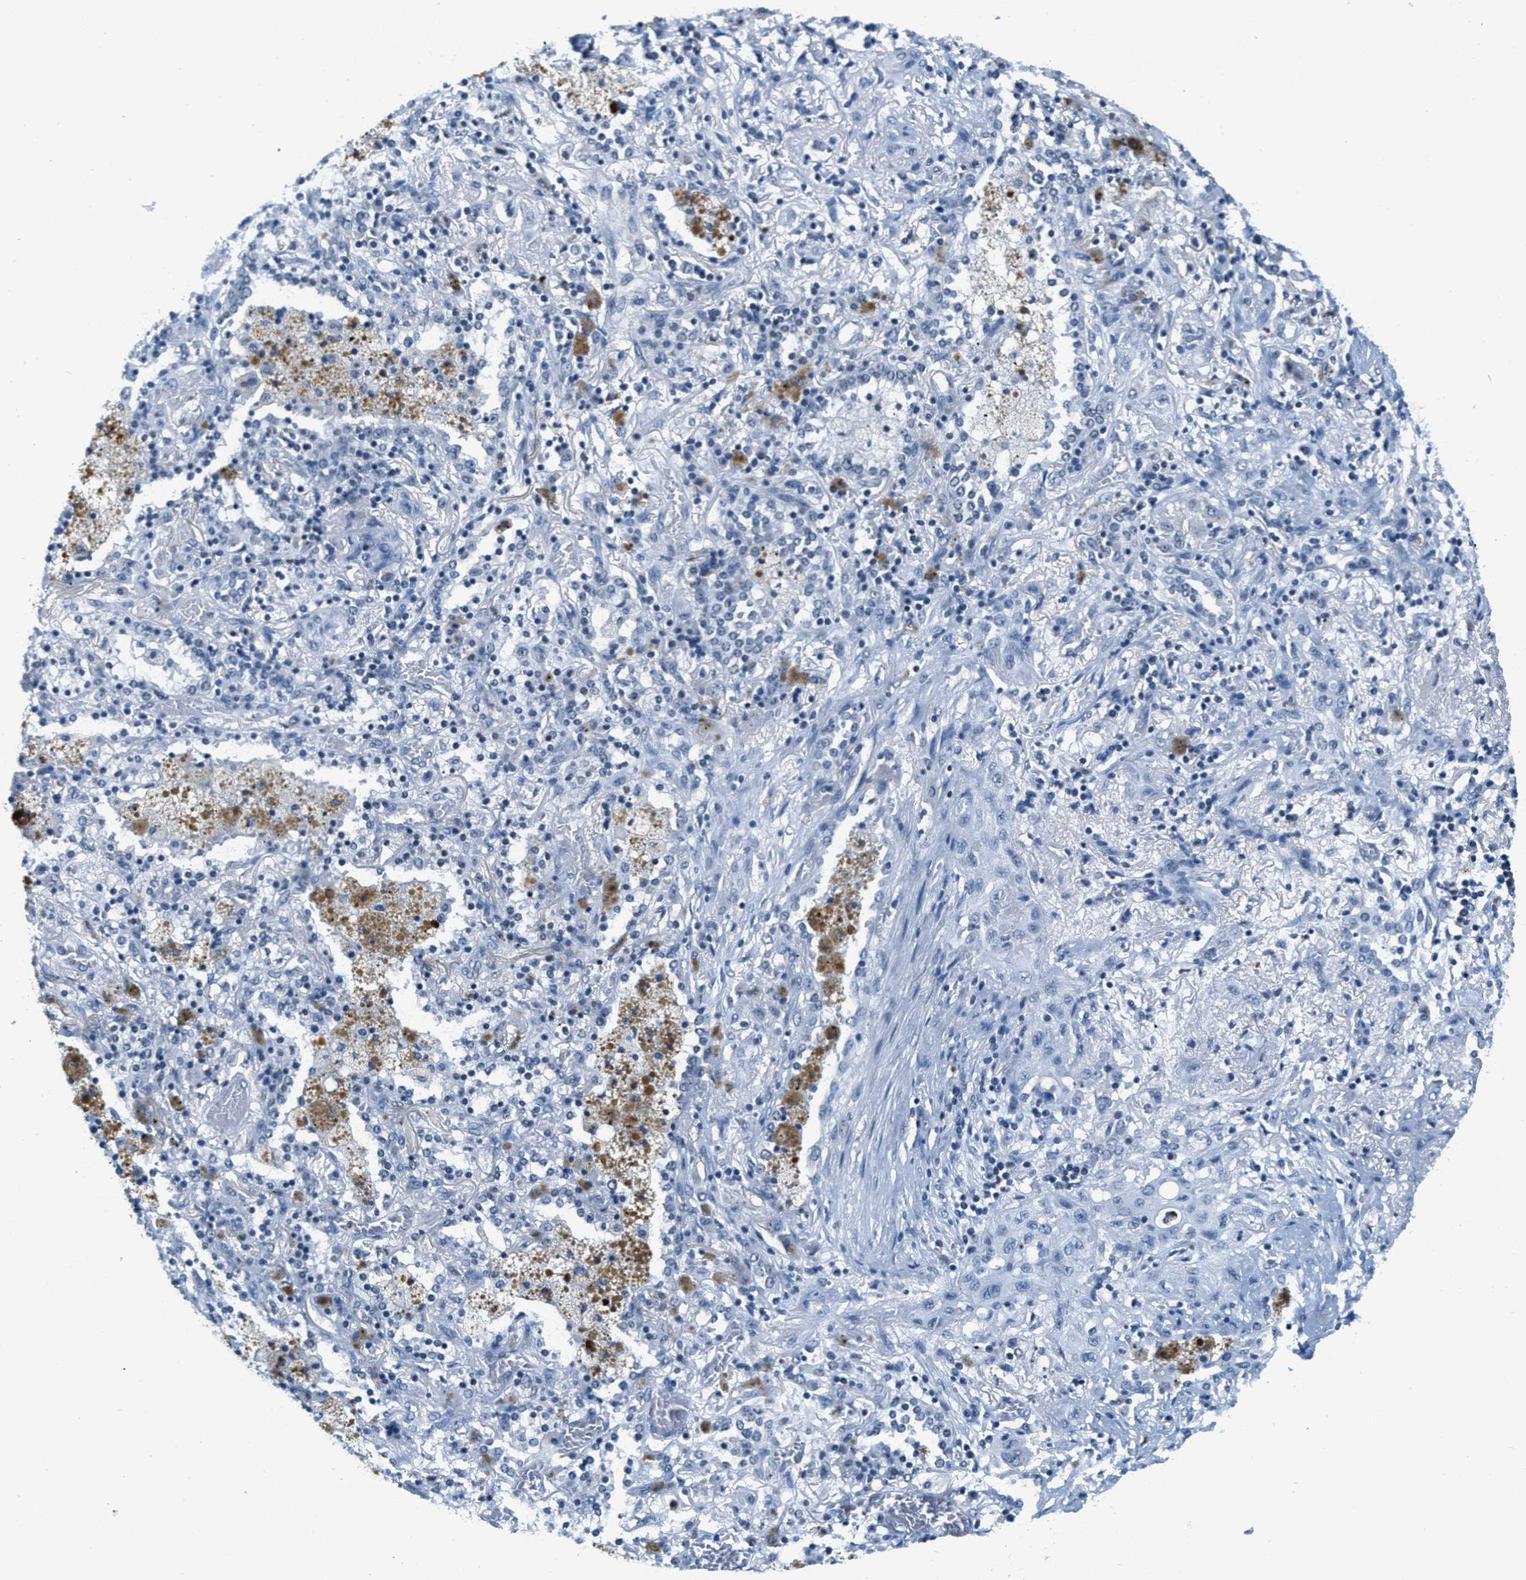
{"staining": {"intensity": "negative", "quantity": "none", "location": "none"}, "tissue": "lung cancer", "cell_type": "Tumor cells", "image_type": "cancer", "snomed": [{"axis": "morphology", "description": "Squamous cell carcinoma, NOS"}, {"axis": "topography", "description": "Lung"}], "caption": "Tumor cells show no significant staining in squamous cell carcinoma (lung).", "gene": "CA4", "patient": {"sex": "female", "age": 47}}